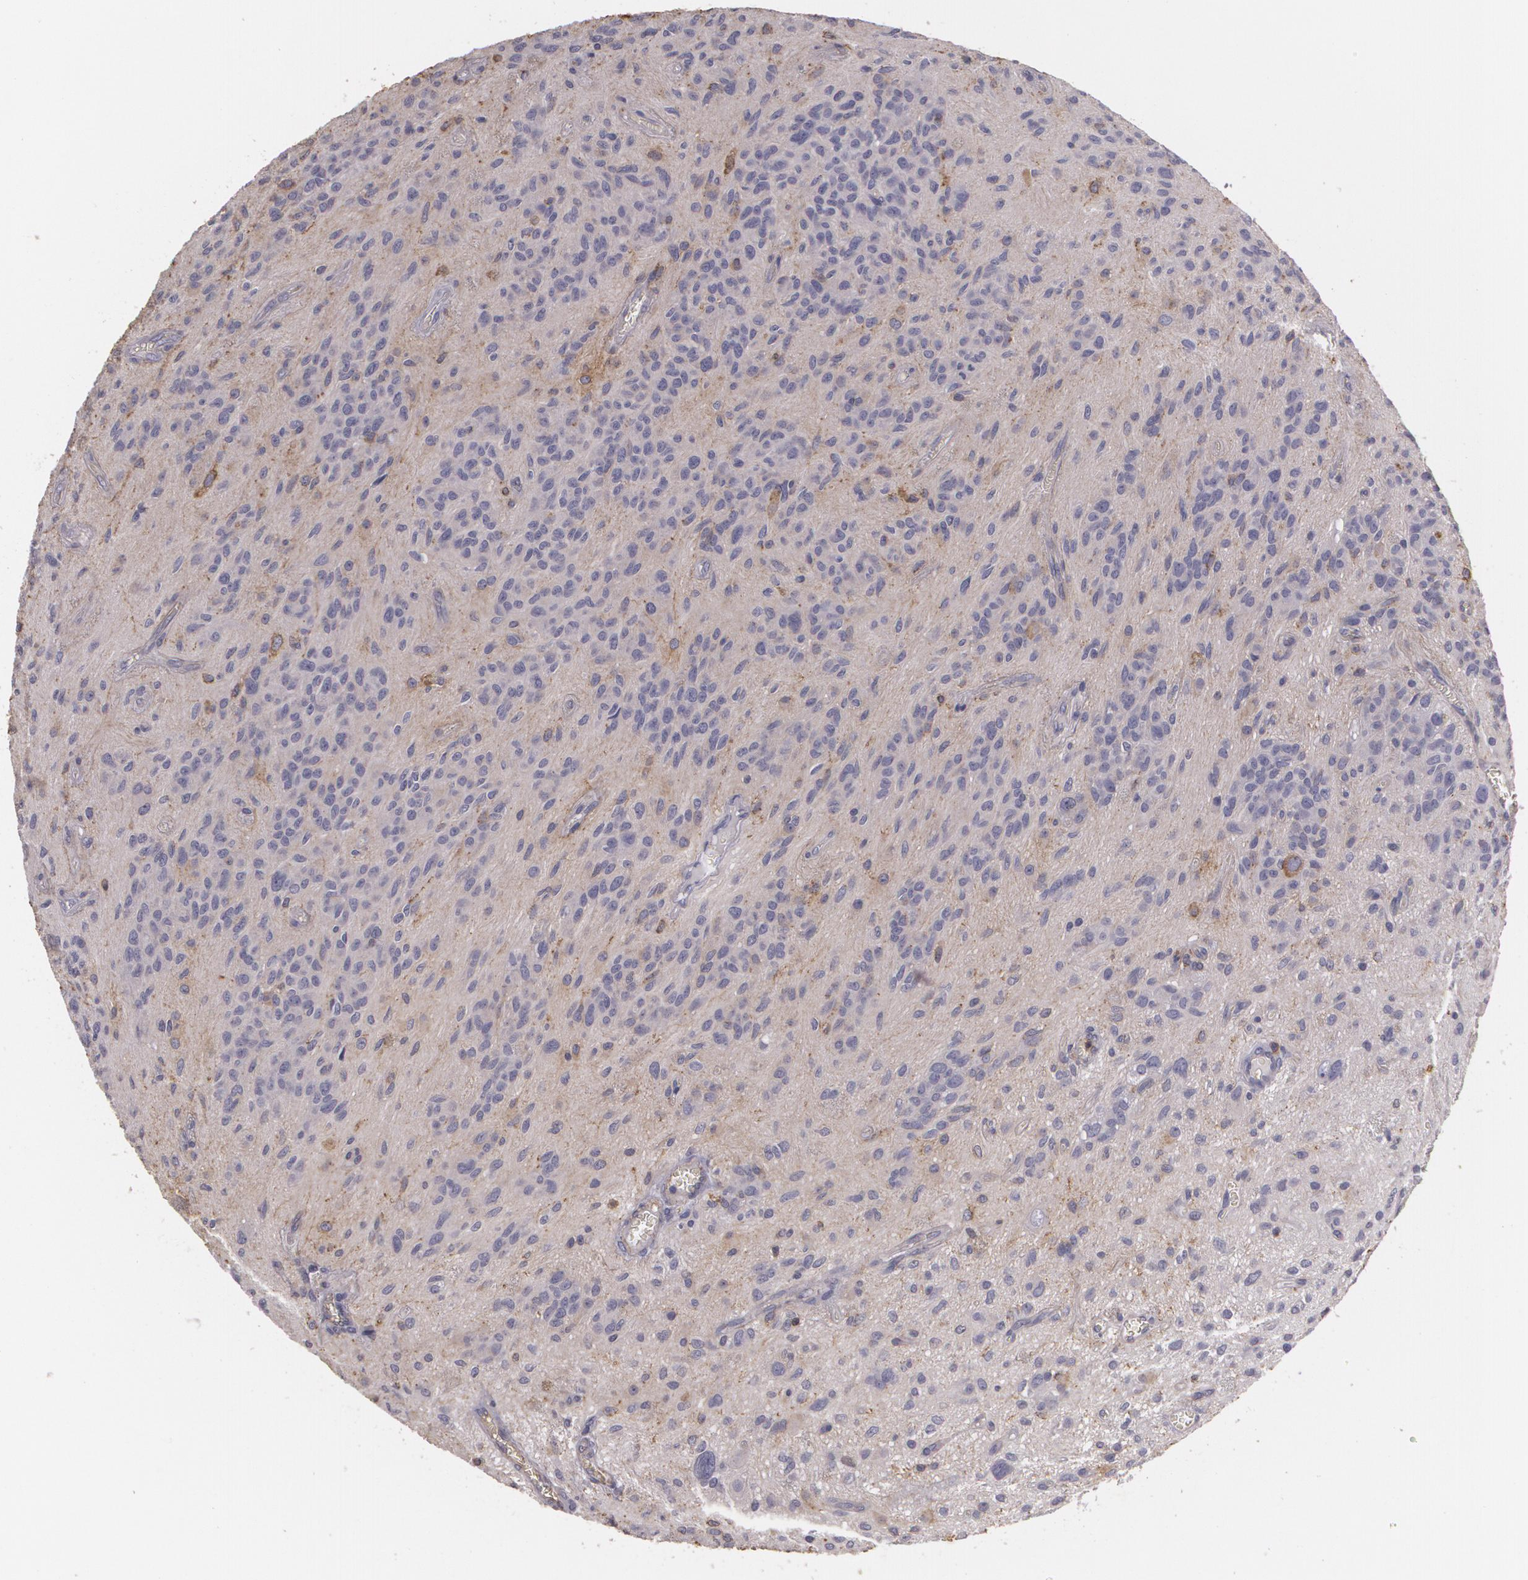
{"staining": {"intensity": "negative", "quantity": "none", "location": "none"}, "tissue": "glioma", "cell_type": "Tumor cells", "image_type": "cancer", "snomed": [{"axis": "morphology", "description": "Glioma, malignant, Low grade"}, {"axis": "topography", "description": "Brain"}], "caption": "This is an immunohistochemistry micrograph of human glioma. There is no positivity in tumor cells.", "gene": "KCNA4", "patient": {"sex": "female", "age": 15}}